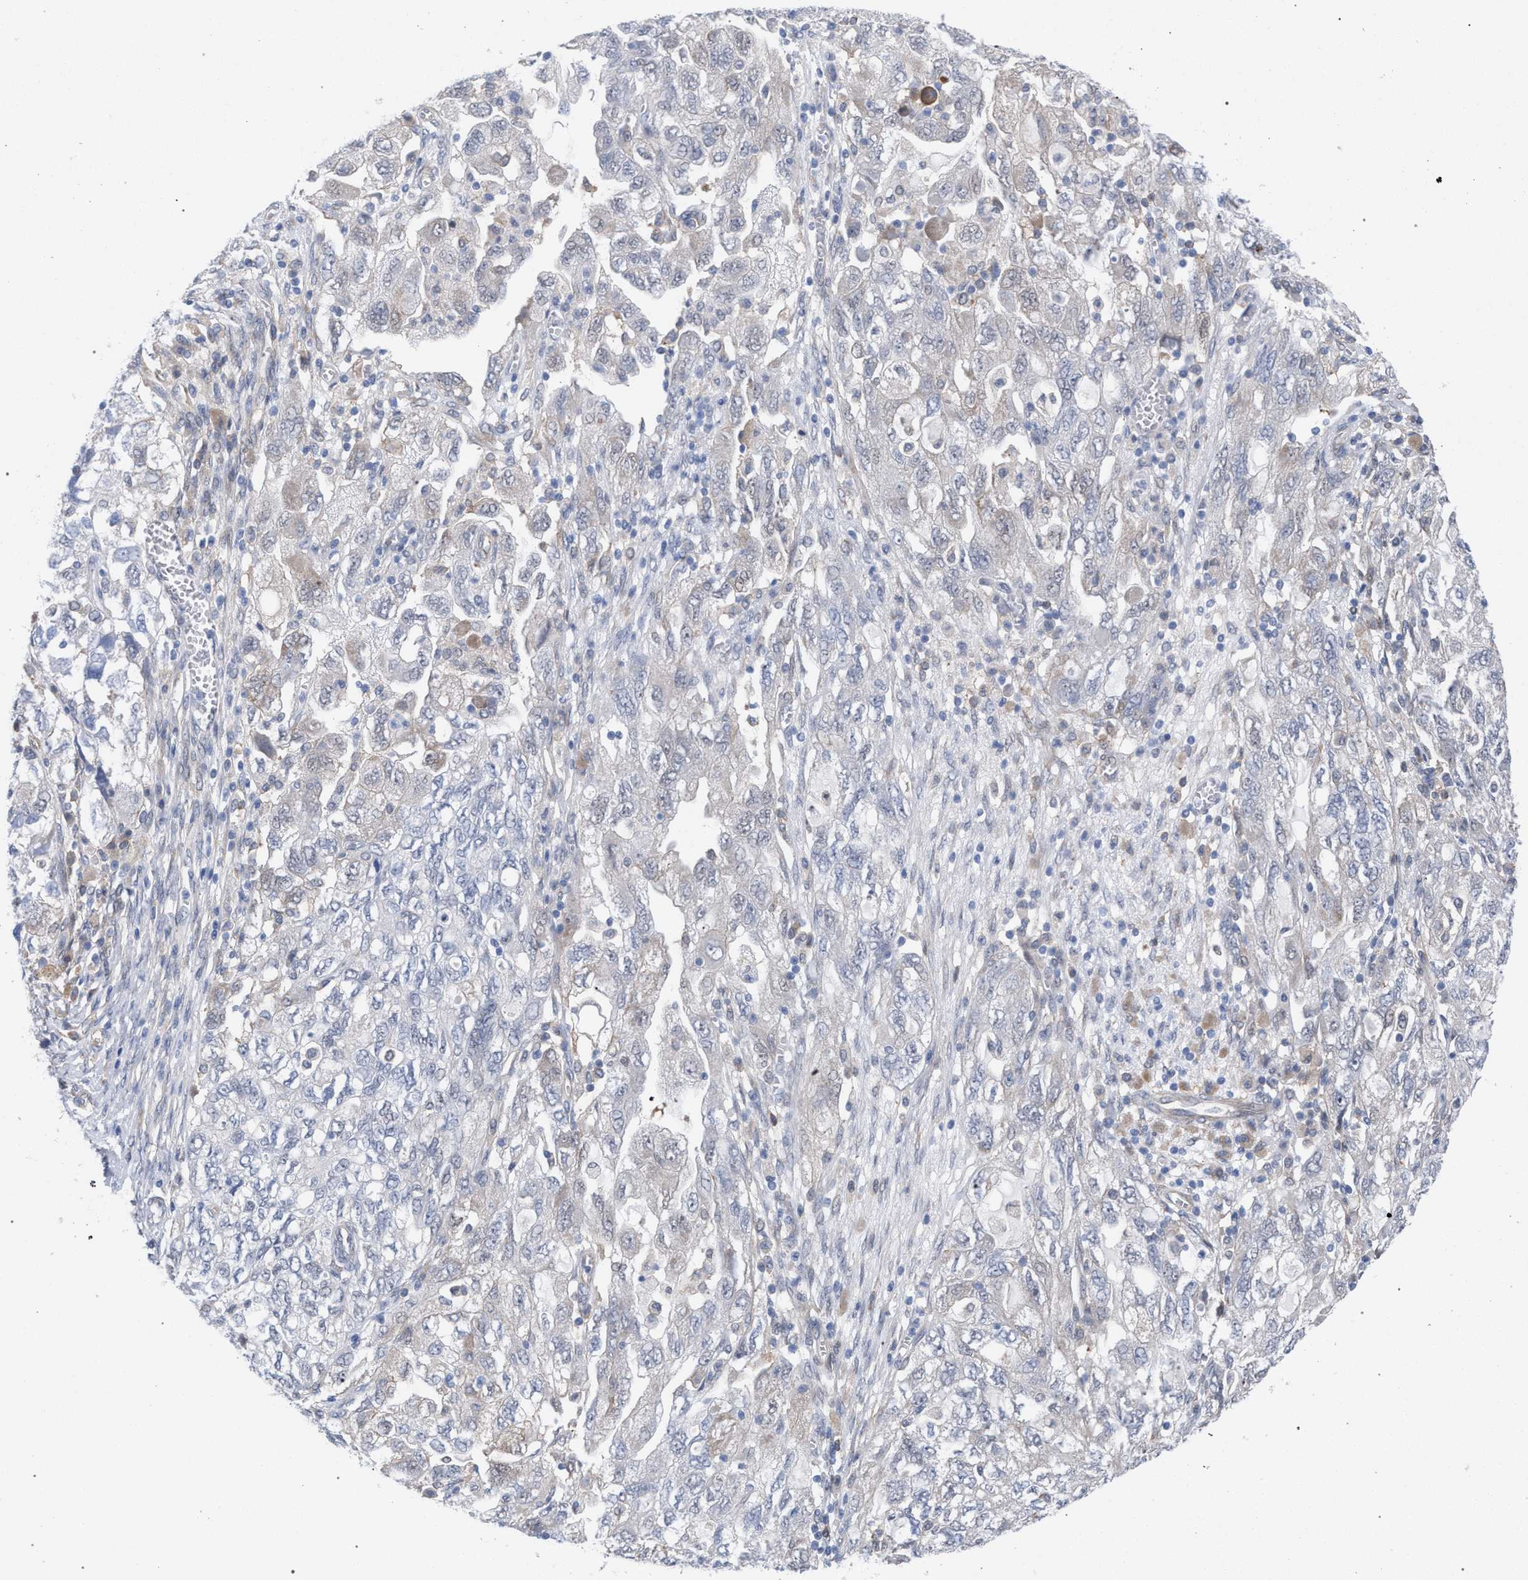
{"staining": {"intensity": "negative", "quantity": "none", "location": "none"}, "tissue": "ovarian cancer", "cell_type": "Tumor cells", "image_type": "cancer", "snomed": [{"axis": "morphology", "description": "Carcinoma, NOS"}, {"axis": "morphology", "description": "Cystadenocarcinoma, serous, NOS"}, {"axis": "topography", "description": "Ovary"}], "caption": "An IHC image of ovarian cancer is shown. There is no staining in tumor cells of ovarian cancer. (DAB (3,3'-diaminobenzidine) immunohistochemistry (IHC) visualized using brightfield microscopy, high magnification).", "gene": "FHOD3", "patient": {"sex": "female", "age": 69}}